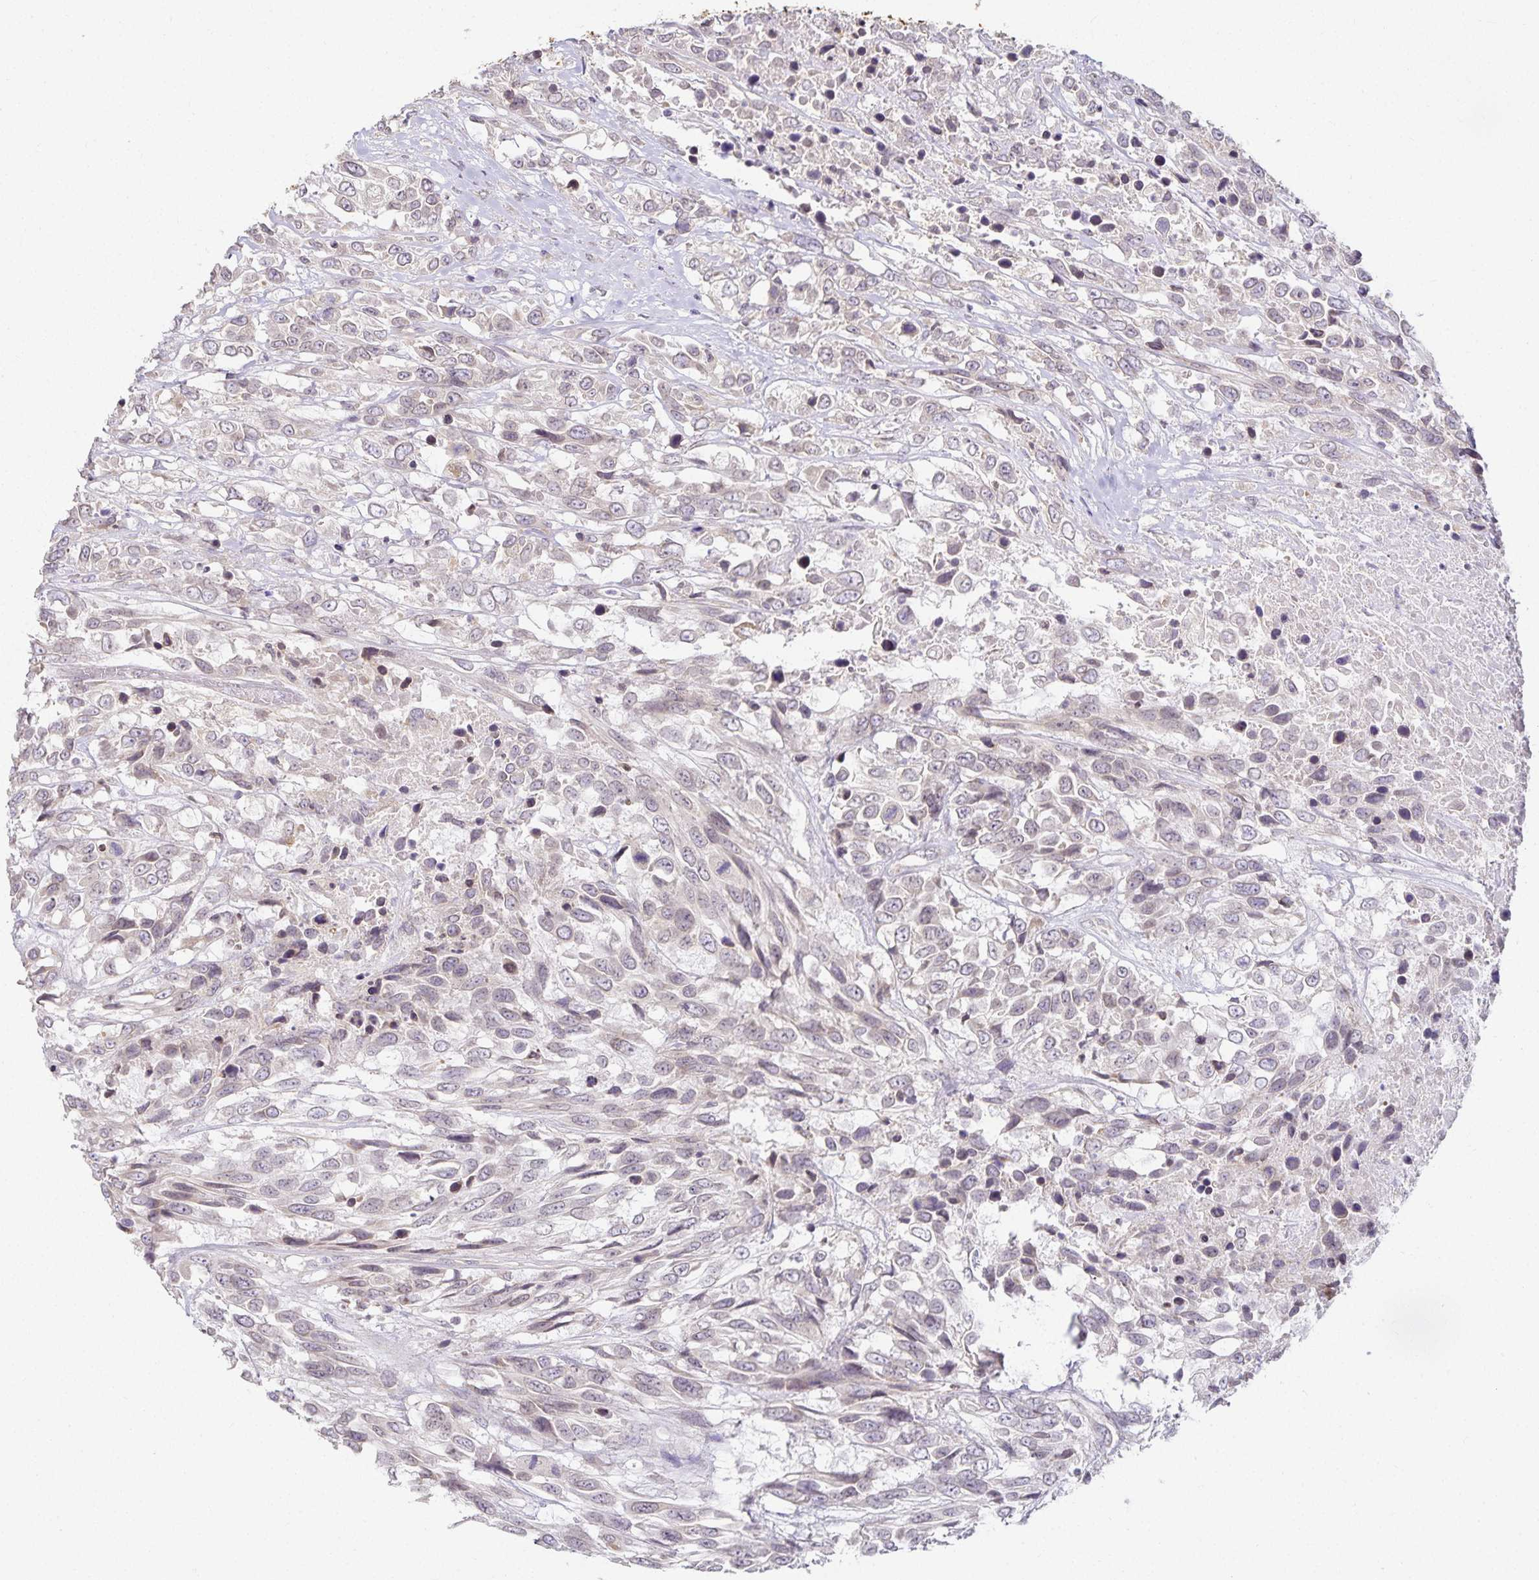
{"staining": {"intensity": "negative", "quantity": "none", "location": "none"}, "tissue": "urothelial cancer", "cell_type": "Tumor cells", "image_type": "cancer", "snomed": [{"axis": "morphology", "description": "Urothelial carcinoma, High grade"}, {"axis": "topography", "description": "Urinary bladder"}], "caption": "DAB (3,3'-diaminobenzidine) immunohistochemical staining of human urothelial cancer reveals no significant expression in tumor cells.", "gene": "GP2", "patient": {"sex": "female", "age": 70}}